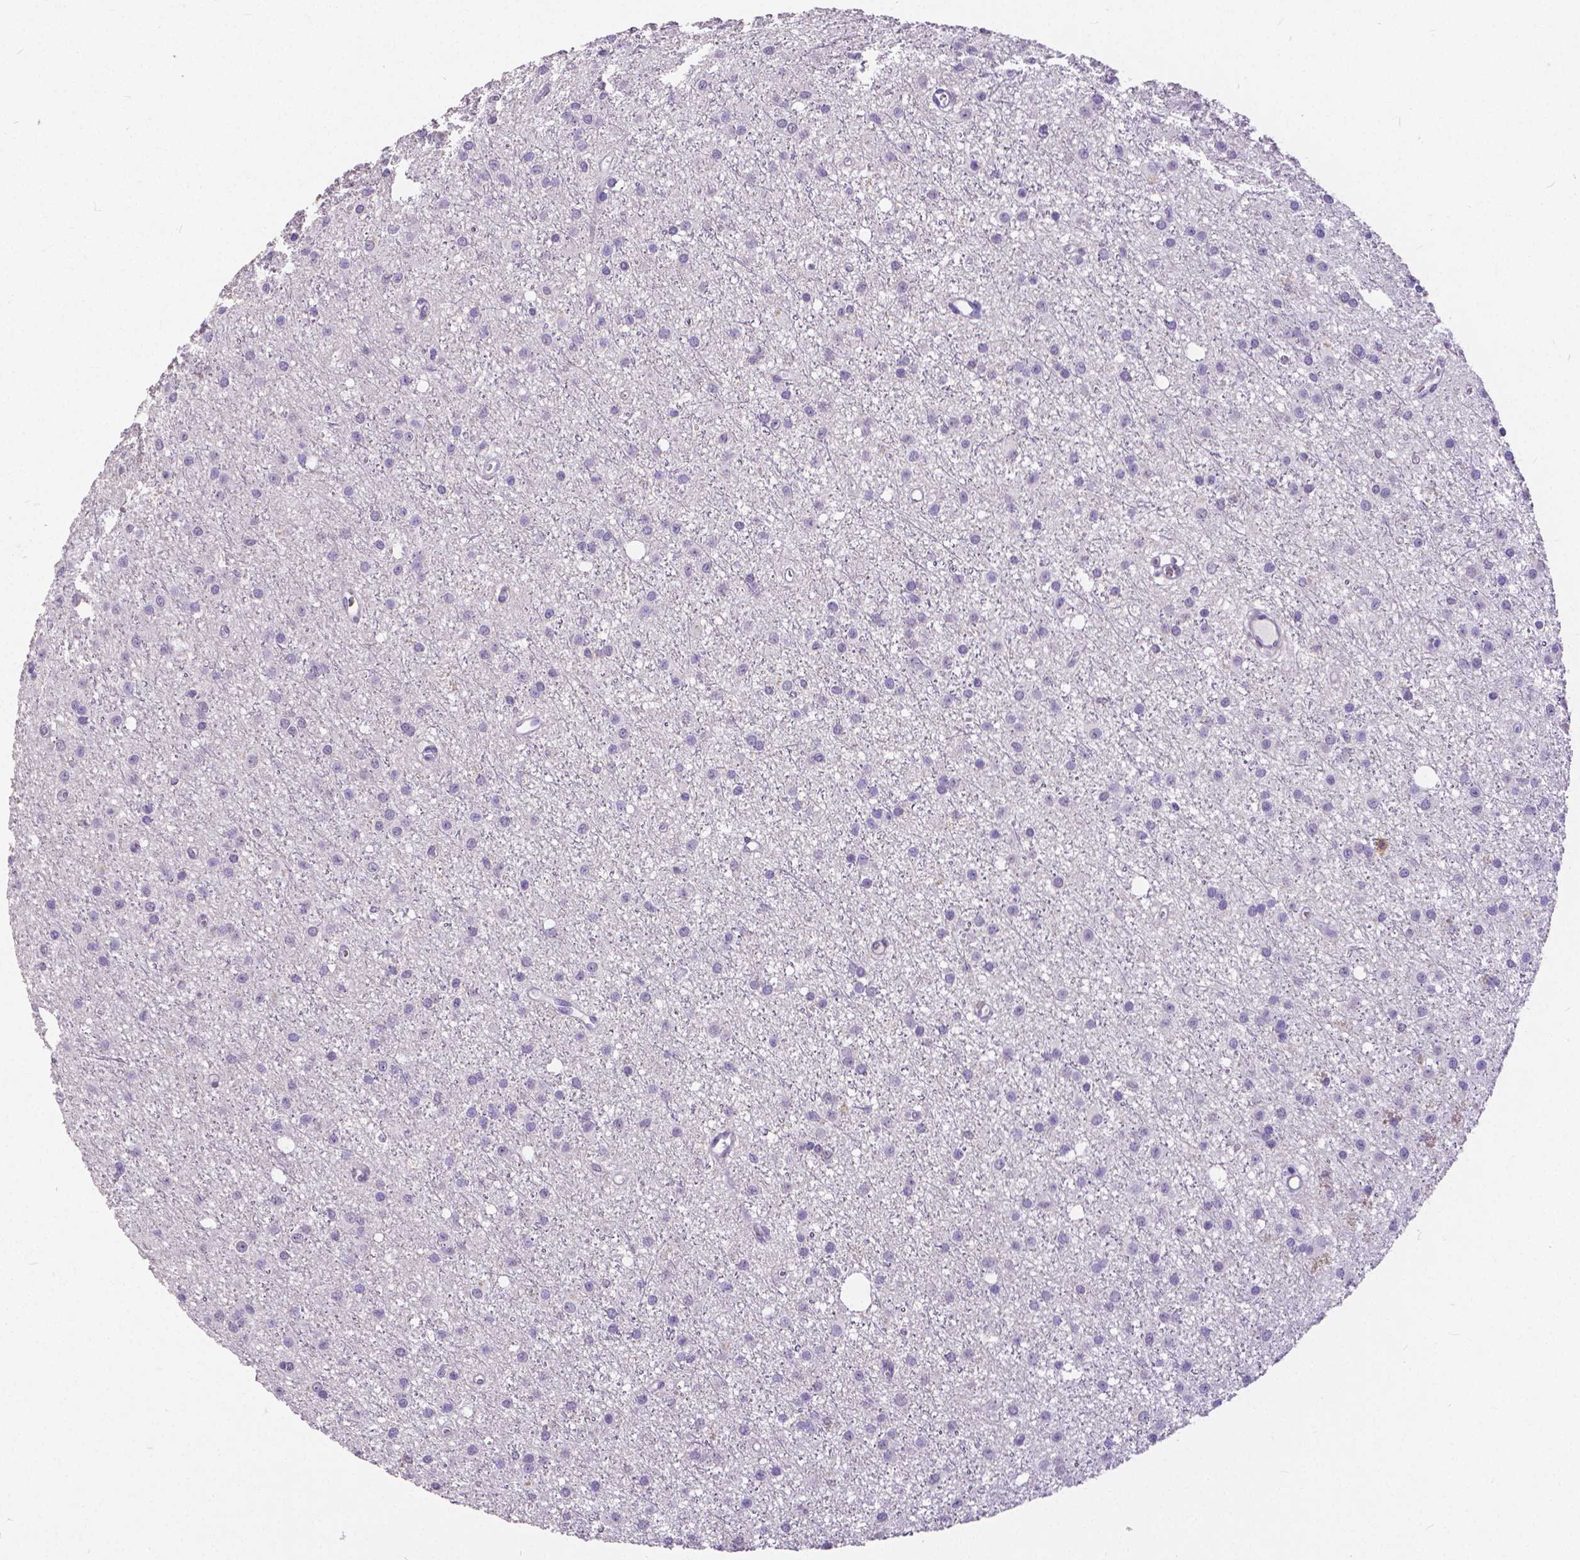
{"staining": {"intensity": "negative", "quantity": "none", "location": "none"}, "tissue": "glioma", "cell_type": "Tumor cells", "image_type": "cancer", "snomed": [{"axis": "morphology", "description": "Glioma, malignant, Low grade"}, {"axis": "topography", "description": "Brain"}], "caption": "Histopathology image shows no protein expression in tumor cells of glioma tissue.", "gene": "CD4", "patient": {"sex": "male", "age": 27}}